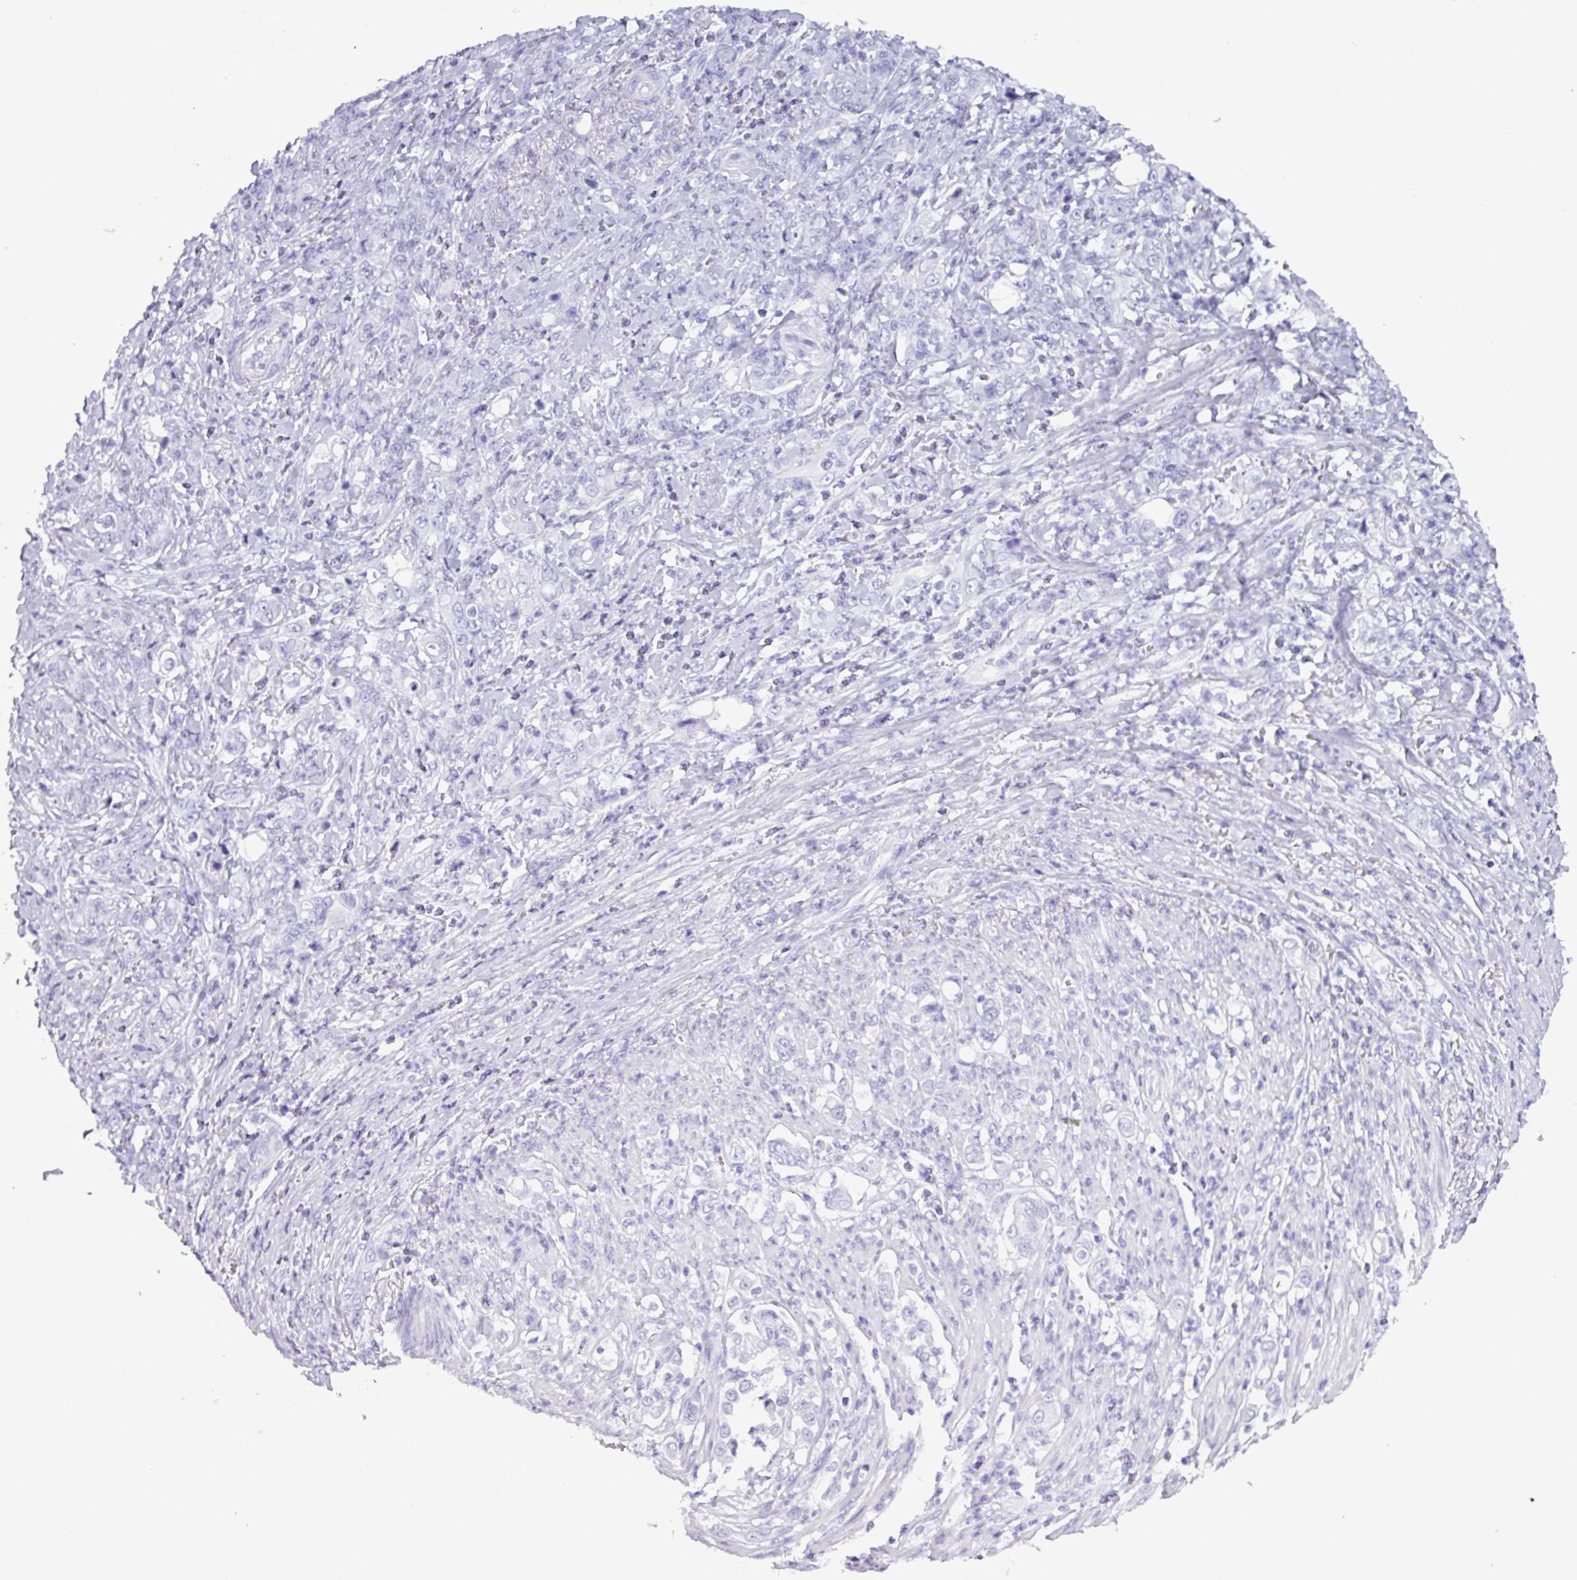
{"staining": {"intensity": "negative", "quantity": "none", "location": "none"}, "tissue": "stomach cancer", "cell_type": "Tumor cells", "image_type": "cancer", "snomed": [{"axis": "morphology", "description": "Normal tissue, NOS"}, {"axis": "morphology", "description": "Adenocarcinoma, NOS"}, {"axis": "topography", "description": "Stomach"}], "caption": "Immunohistochemistry (IHC) histopathology image of neoplastic tissue: human adenocarcinoma (stomach) stained with DAB reveals no significant protein staining in tumor cells.", "gene": "CAMK1", "patient": {"sex": "female", "age": 79}}